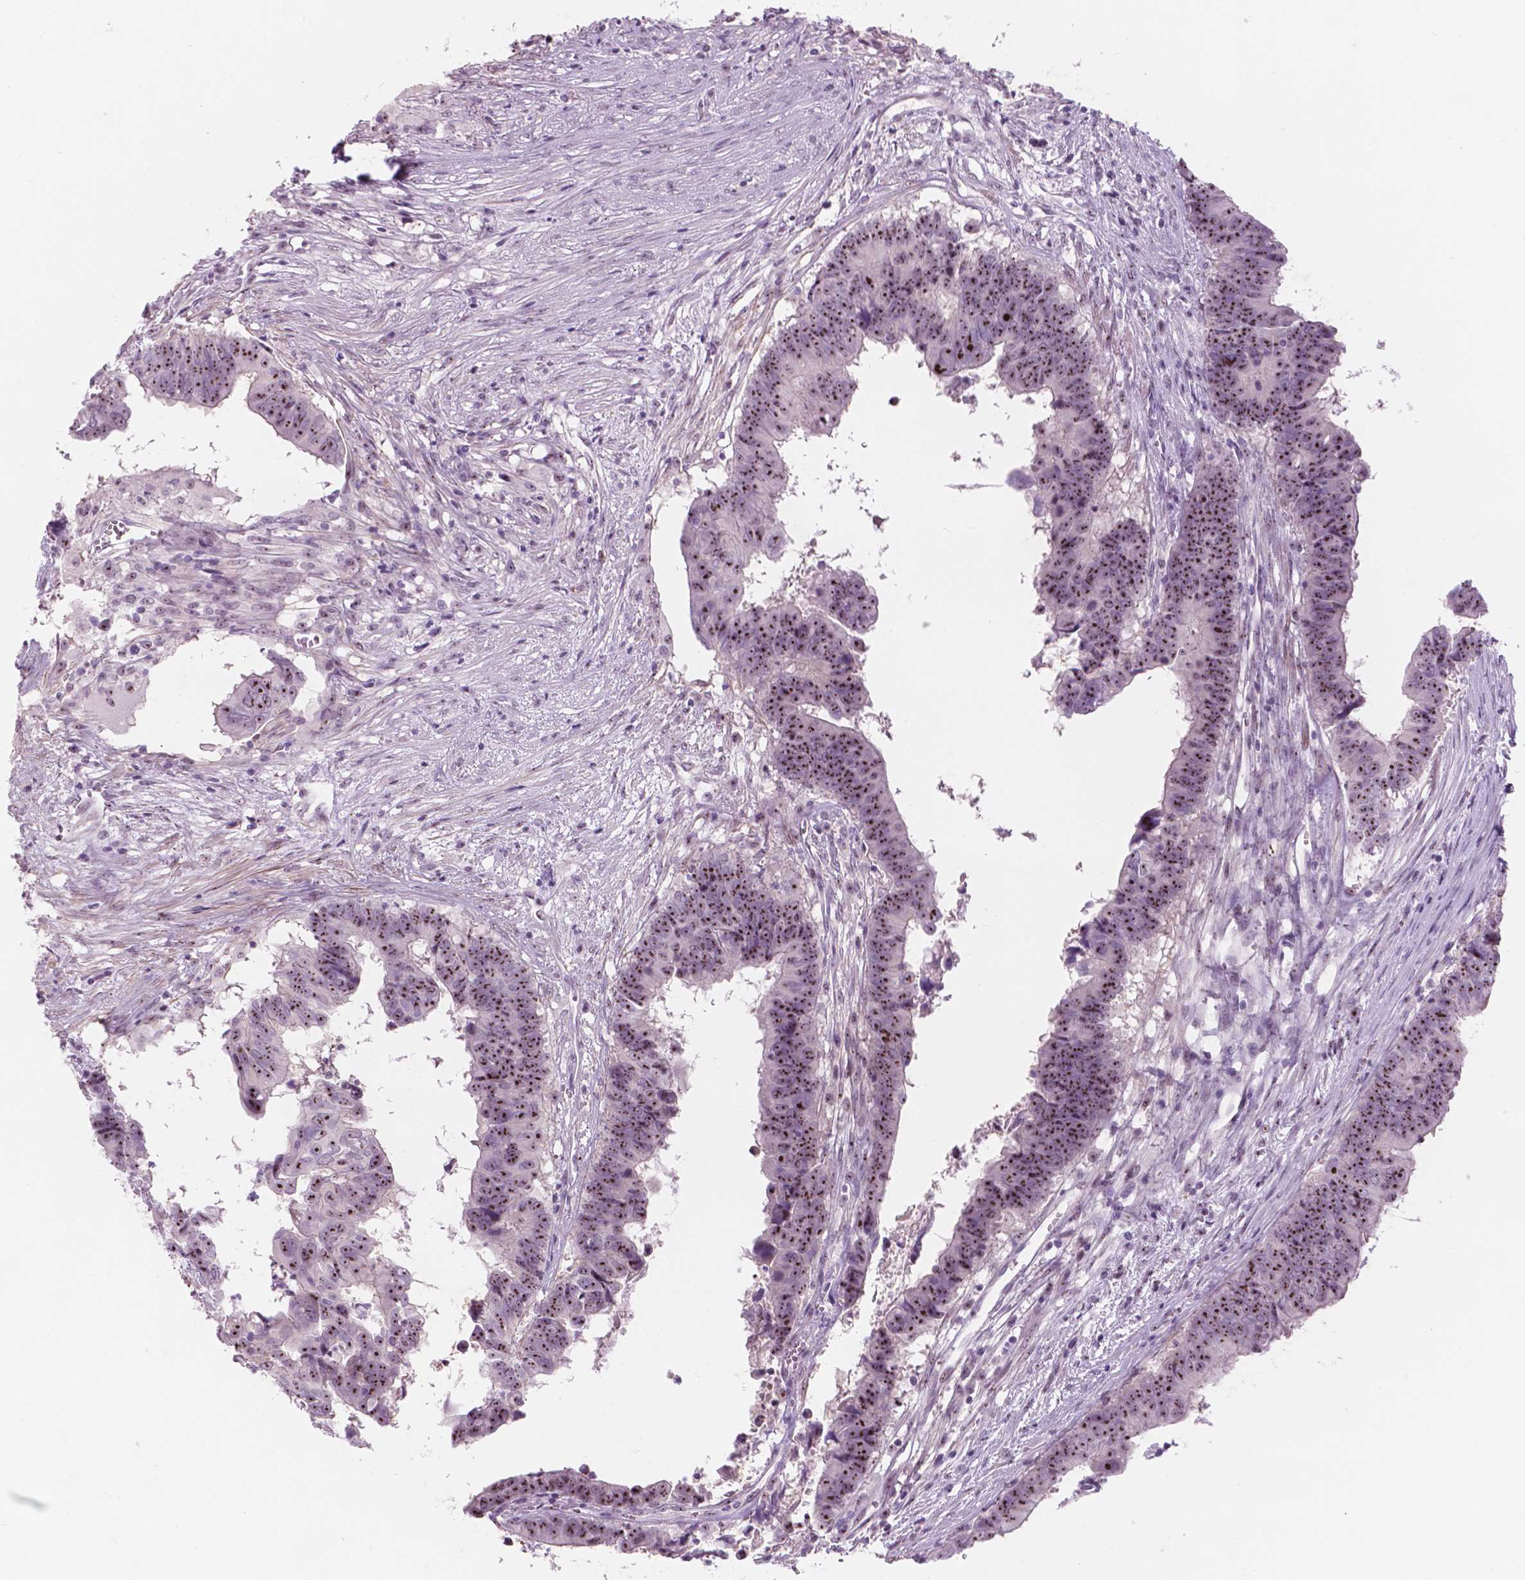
{"staining": {"intensity": "strong", "quantity": "25%-75%", "location": "nuclear"}, "tissue": "colorectal cancer", "cell_type": "Tumor cells", "image_type": "cancer", "snomed": [{"axis": "morphology", "description": "Adenocarcinoma, NOS"}, {"axis": "topography", "description": "Colon"}], "caption": "Brown immunohistochemical staining in human colorectal adenocarcinoma displays strong nuclear staining in about 25%-75% of tumor cells.", "gene": "ZNF853", "patient": {"sex": "female", "age": 82}}